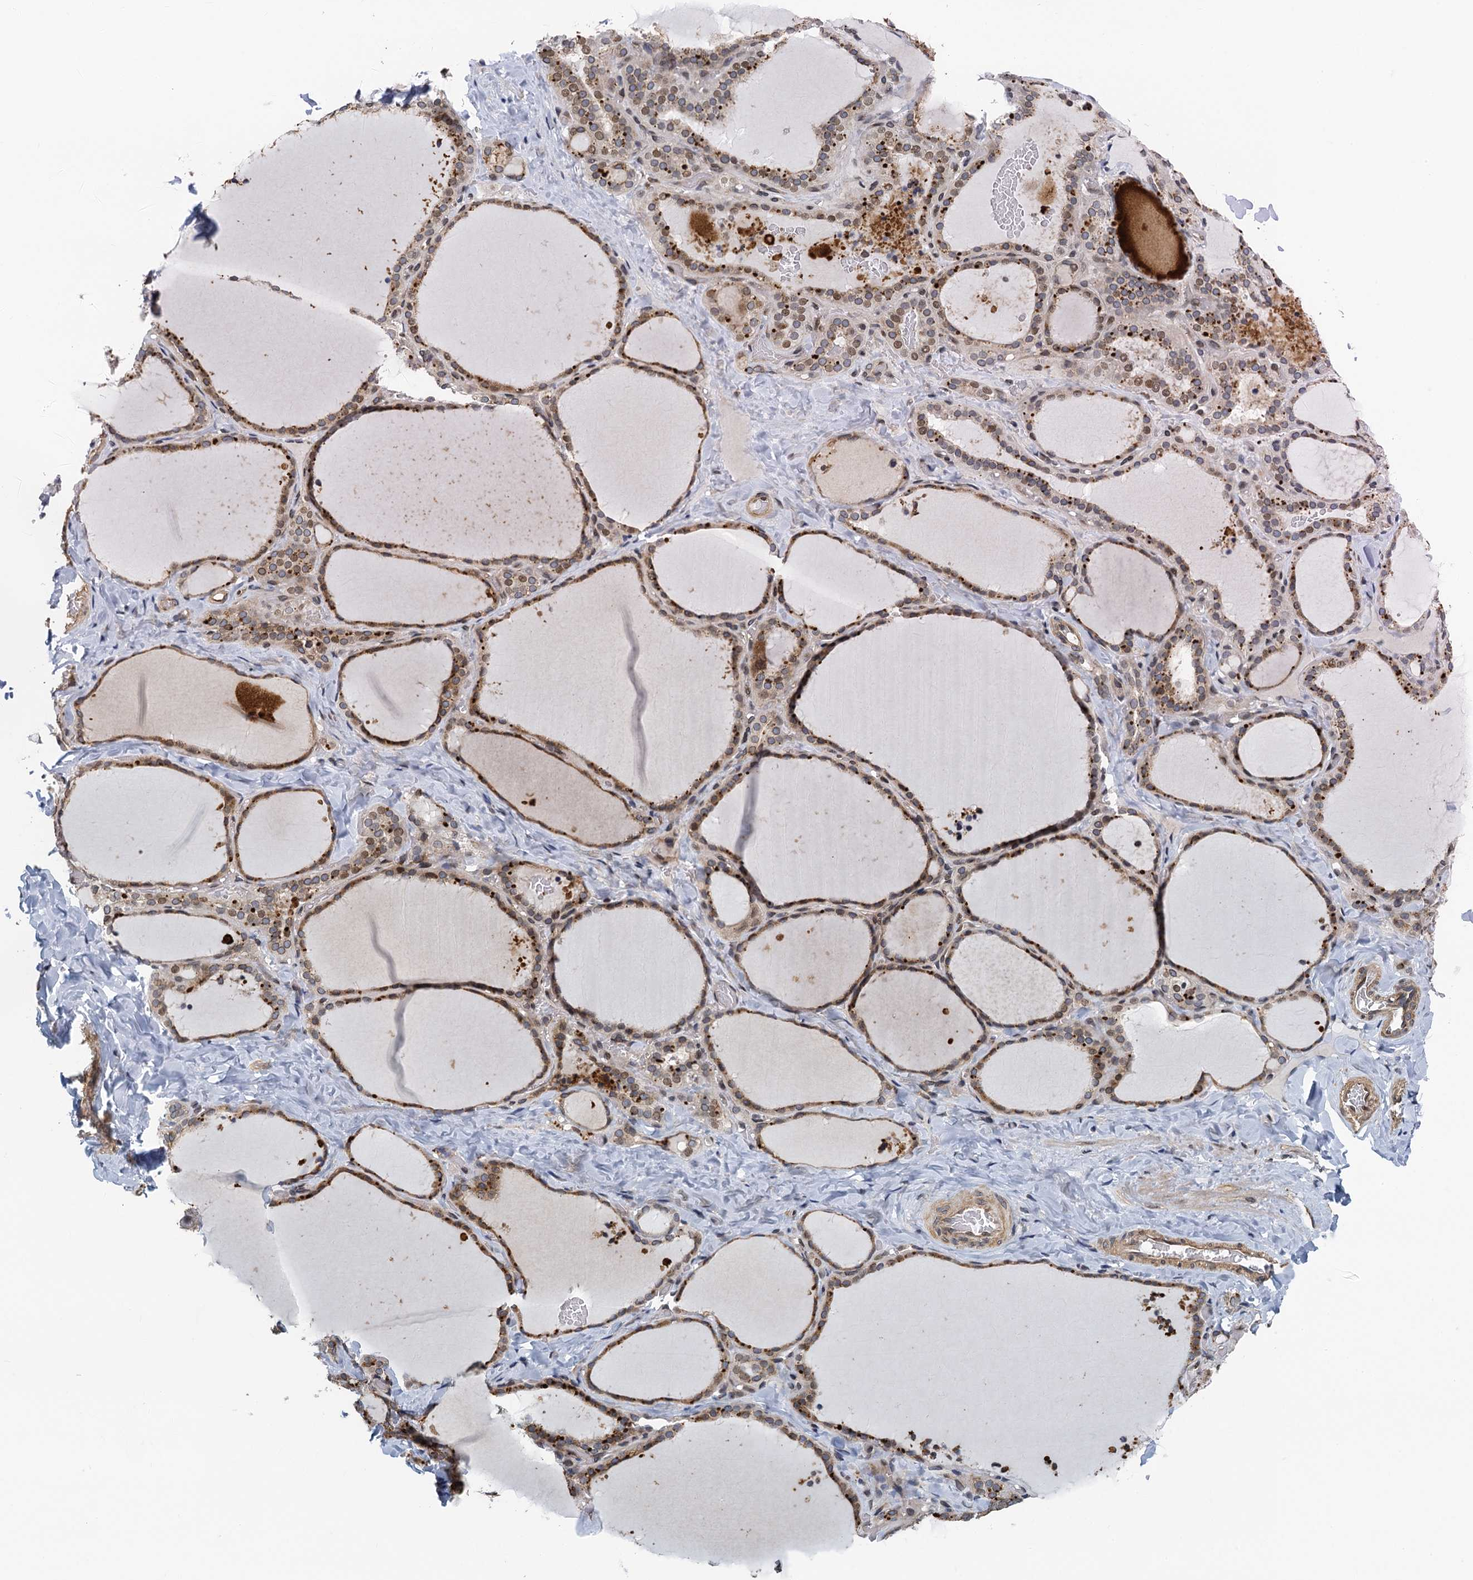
{"staining": {"intensity": "moderate", "quantity": ">75%", "location": "cytoplasmic/membranous"}, "tissue": "thyroid gland", "cell_type": "Glandular cells", "image_type": "normal", "snomed": [{"axis": "morphology", "description": "Normal tissue, NOS"}, {"axis": "topography", "description": "Thyroid gland"}], "caption": "Immunohistochemical staining of benign human thyroid gland shows moderate cytoplasmic/membranous protein positivity in approximately >75% of glandular cells.", "gene": "CCDC34", "patient": {"sex": "female", "age": 22}}